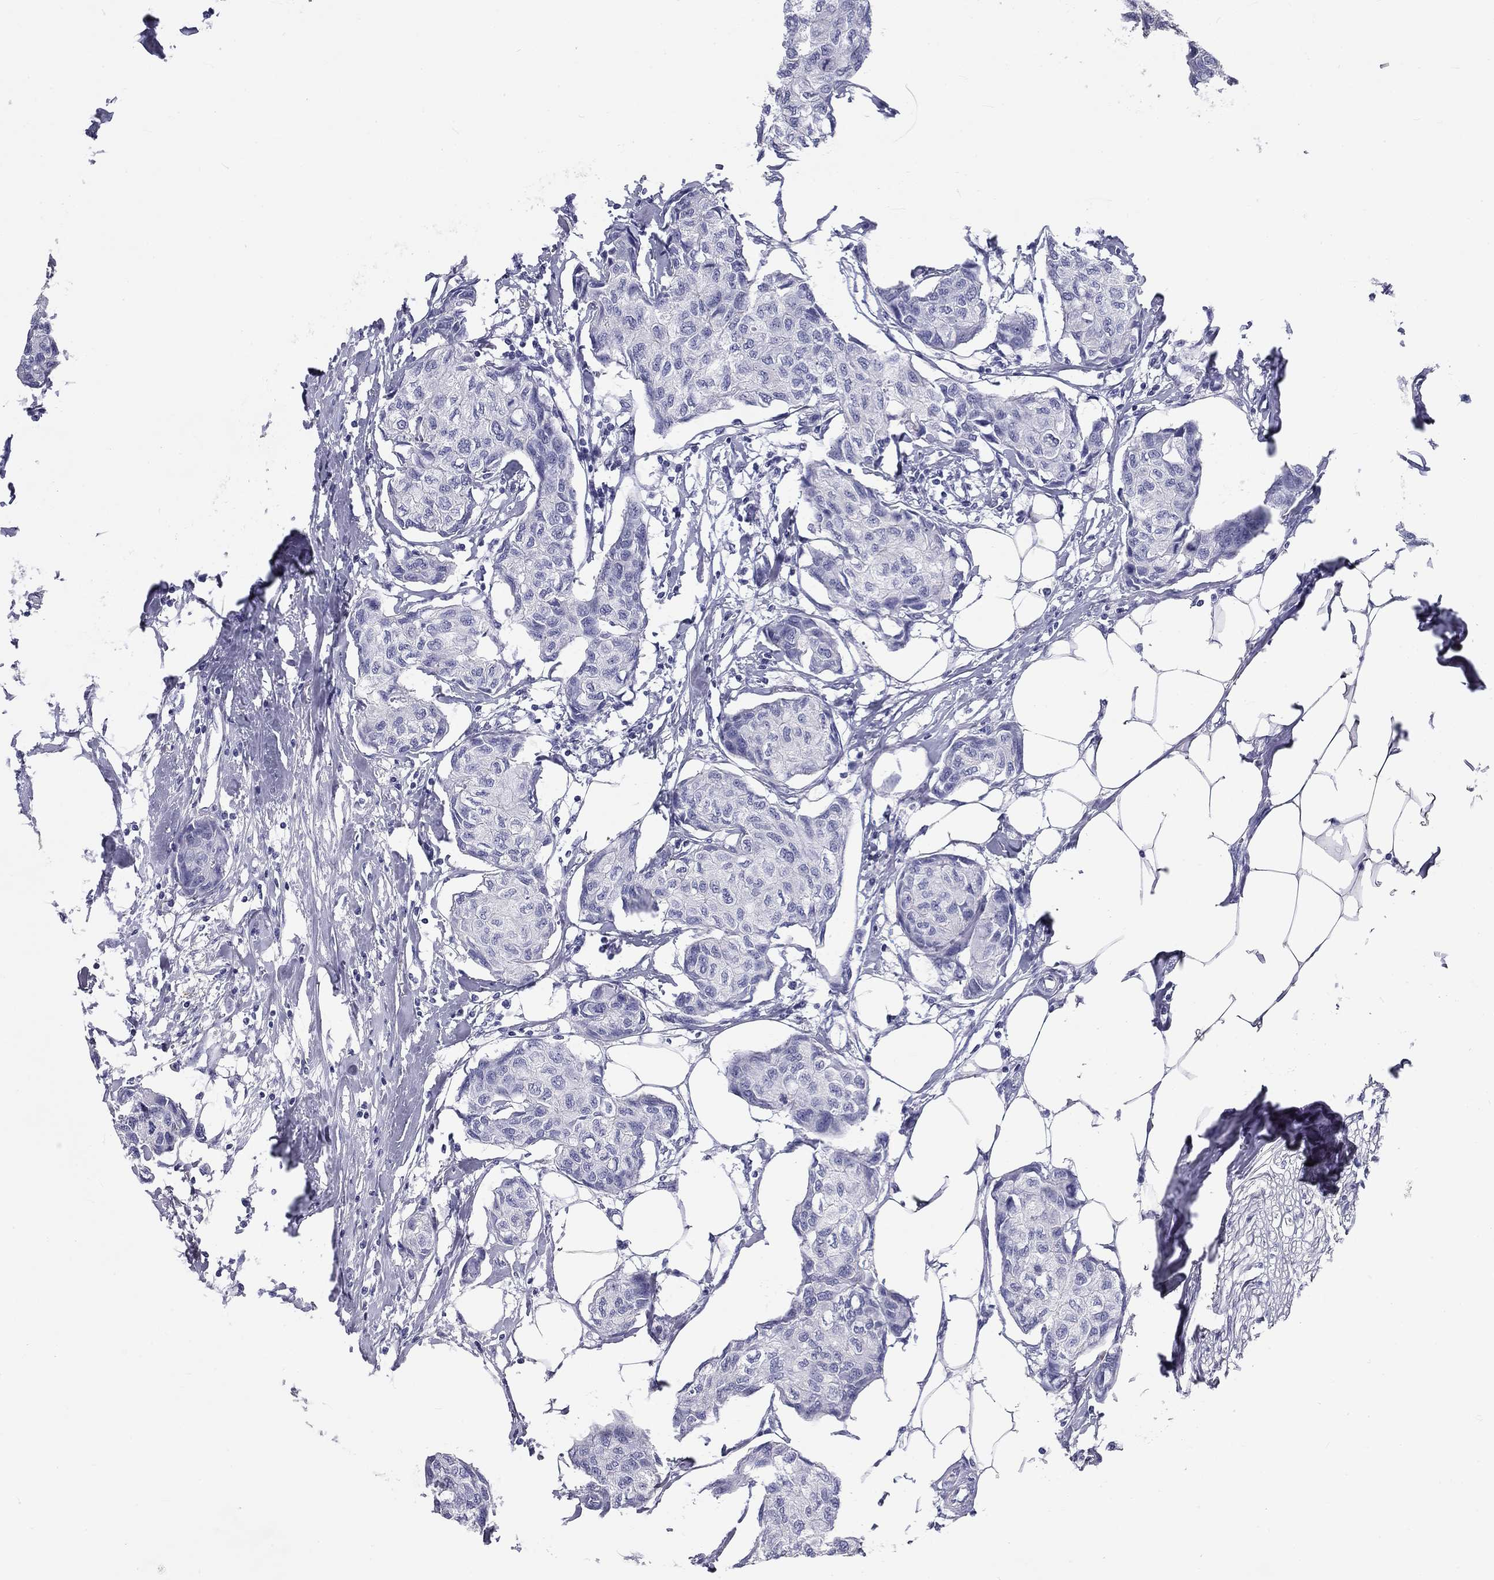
{"staining": {"intensity": "negative", "quantity": "none", "location": "none"}, "tissue": "breast cancer", "cell_type": "Tumor cells", "image_type": "cancer", "snomed": [{"axis": "morphology", "description": "Duct carcinoma"}, {"axis": "topography", "description": "Breast"}], "caption": "This is a image of IHC staining of breast intraductal carcinoma, which shows no positivity in tumor cells.", "gene": "DNALI1", "patient": {"sex": "female", "age": 80}}